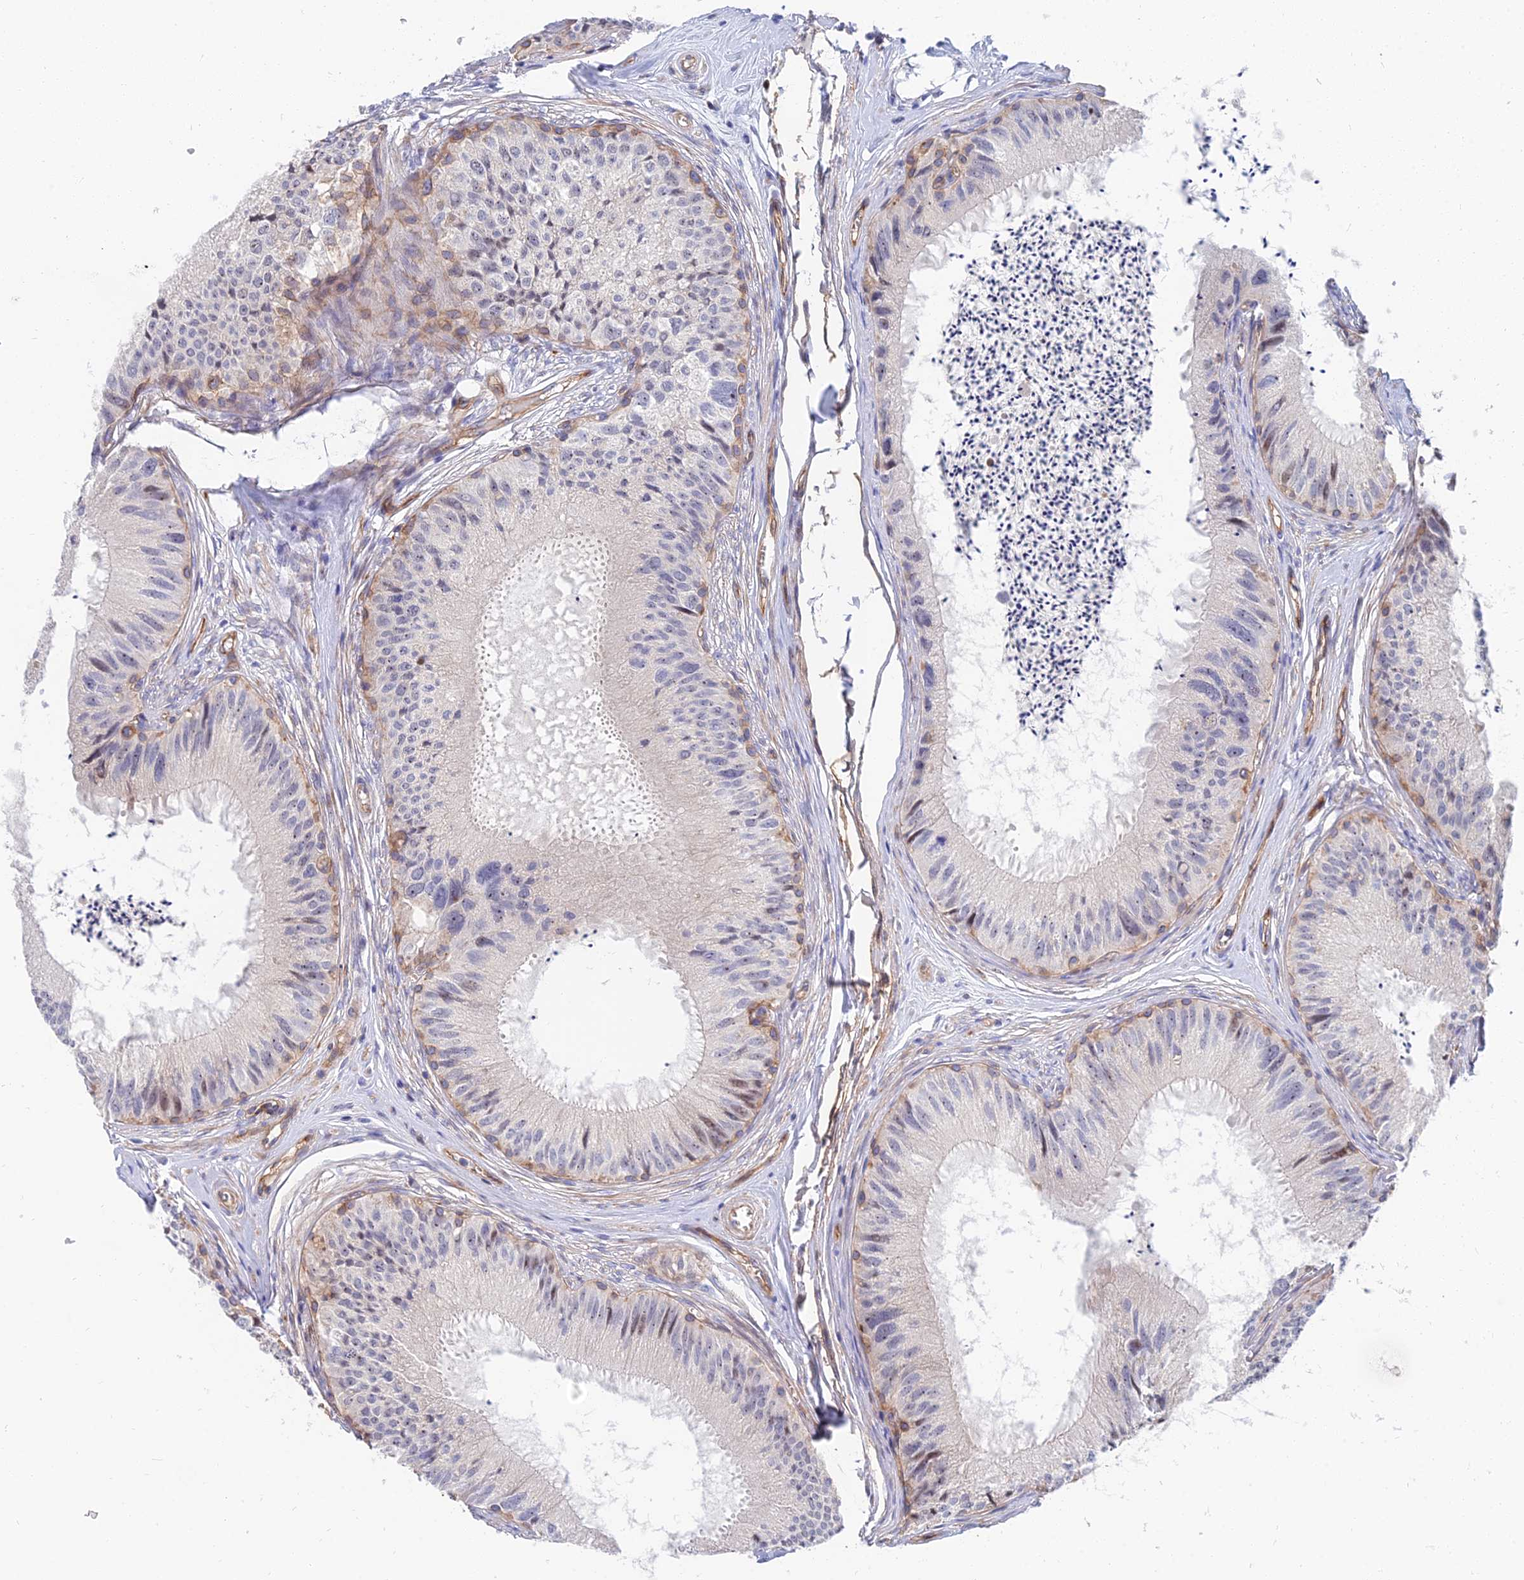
{"staining": {"intensity": "moderate", "quantity": "<25%", "location": "nuclear"}, "tissue": "epididymis", "cell_type": "Glandular cells", "image_type": "normal", "snomed": [{"axis": "morphology", "description": "Normal tissue, NOS"}, {"axis": "topography", "description": "Epididymis"}], "caption": "Benign epididymis reveals moderate nuclear positivity in about <25% of glandular cells (Brightfield microscopy of DAB IHC at high magnification)..", "gene": "TRIM43B", "patient": {"sex": "male", "age": 79}}